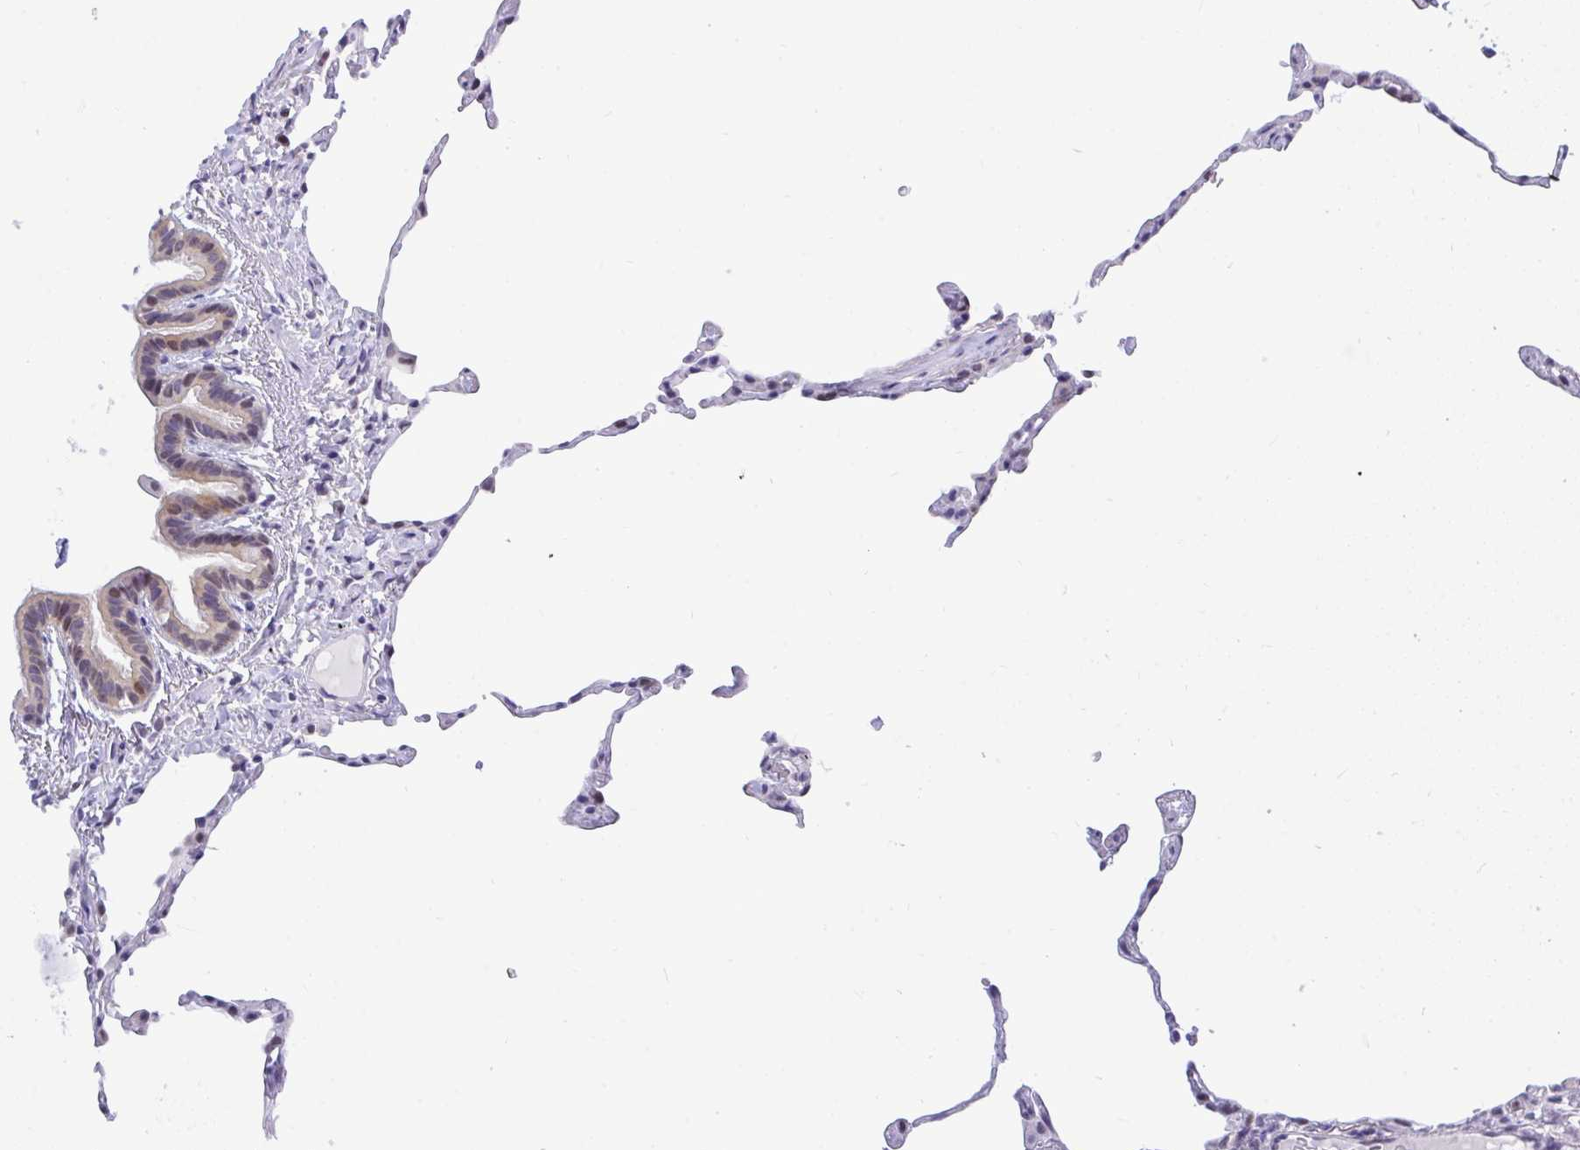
{"staining": {"intensity": "negative", "quantity": "none", "location": "none"}, "tissue": "lung", "cell_type": "Alveolar cells", "image_type": "normal", "snomed": [{"axis": "morphology", "description": "Normal tissue, NOS"}, {"axis": "topography", "description": "Lung"}], "caption": "Immunohistochemistry (IHC) micrograph of unremarkable lung: human lung stained with DAB (3,3'-diaminobenzidine) demonstrates no significant protein positivity in alveolar cells. (Brightfield microscopy of DAB (3,3'-diaminobenzidine) immunohistochemistry at high magnification).", "gene": "THOP1", "patient": {"sex": "female", "age": 57}}